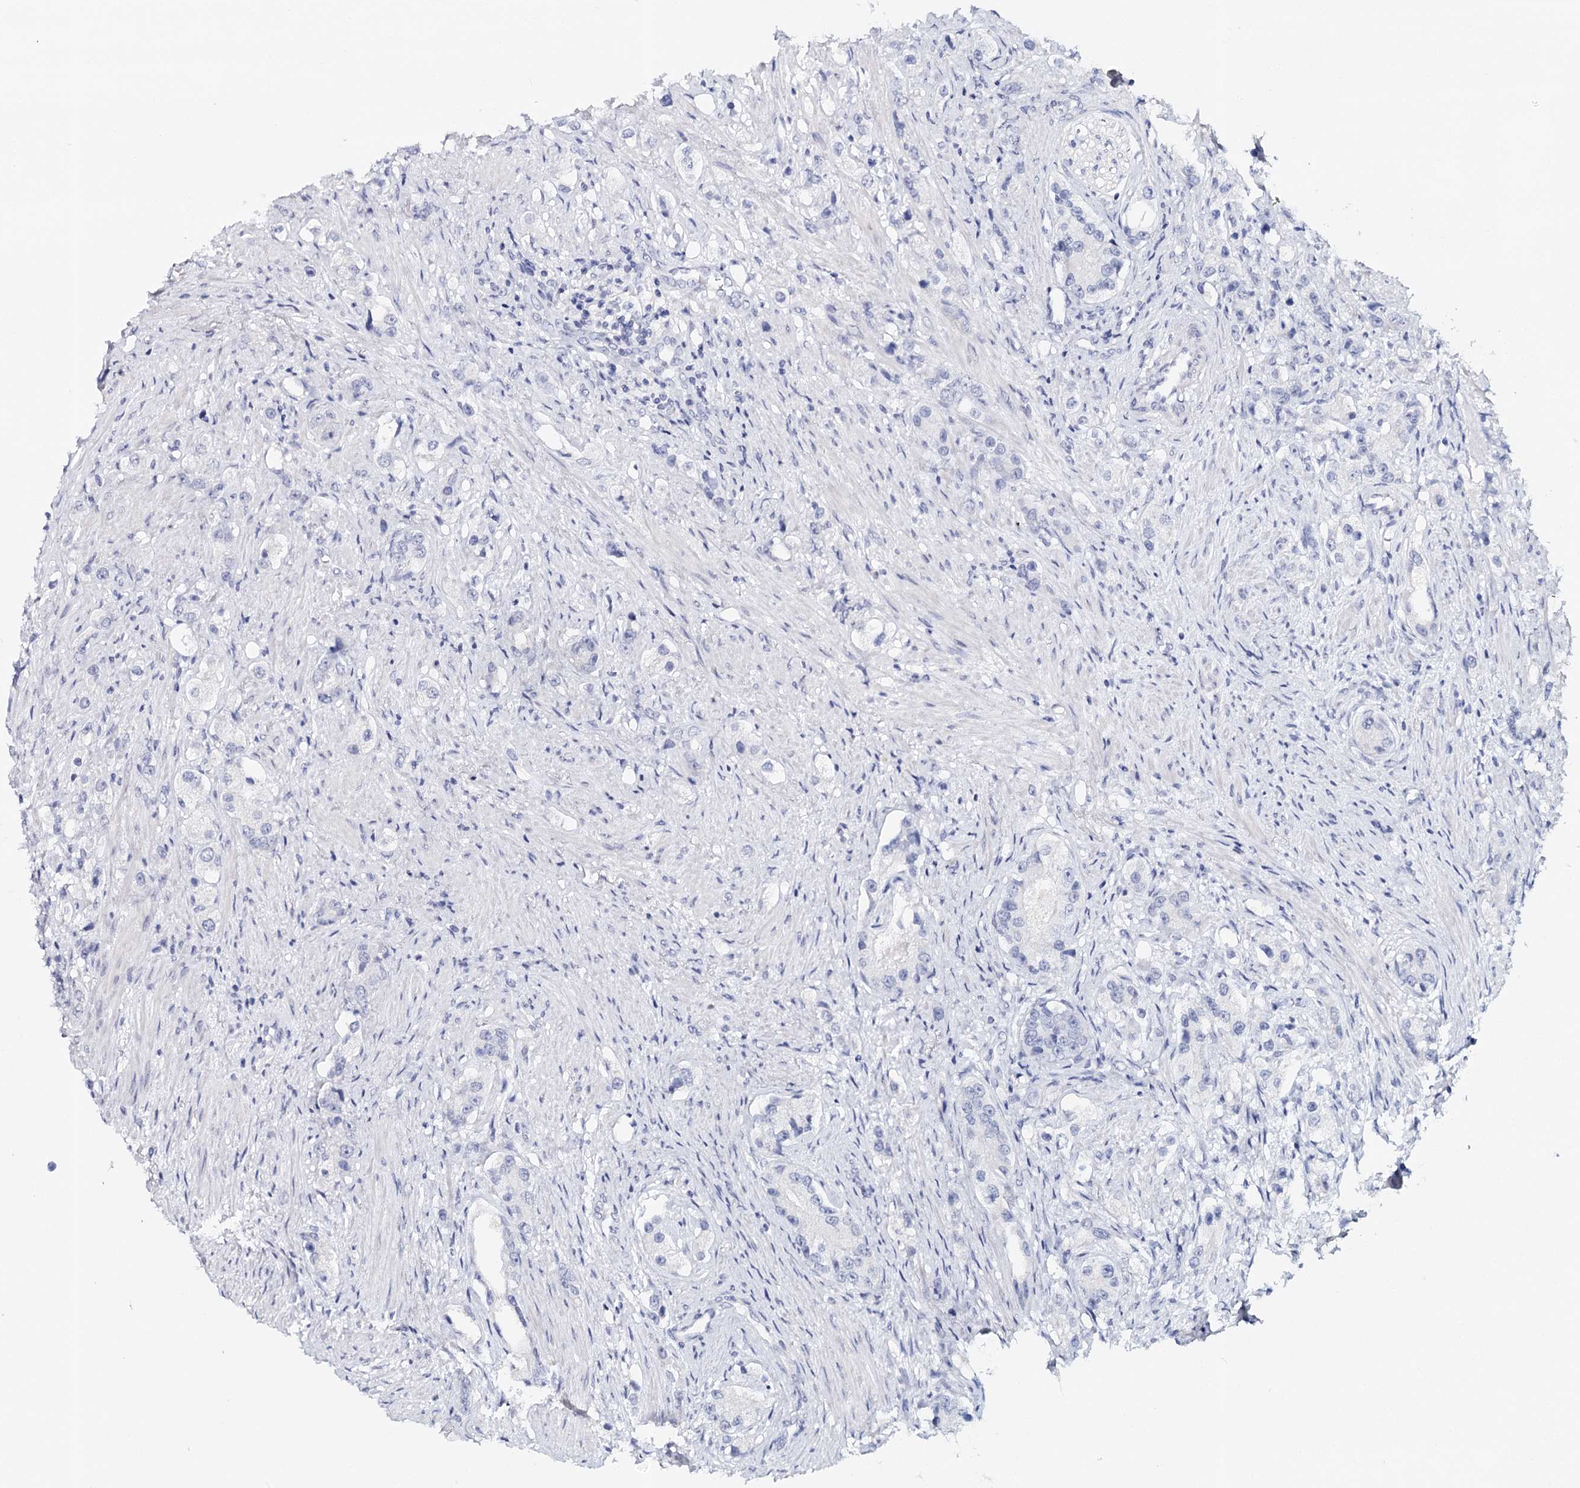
{"staining": {"intensity": "negative", "quantity": "none", "location": "none"}, "tissue": "prostate cancer", "cell_type": "Tumor cells", "image_type": "cancer", "snomed": [{"axis": "morphology", "description": "Adenocarcinoma, High grade"}, {"axis": "topography", "description": "Prostate"}], "caption": "IHC histopathology image of prostate cancer stained for a protein (brown), which shows no positivity in tumor cells. Nuclei are stained in blue.", "gene": "HSPA4L", "patient": {"sex": "male", "age": 63}}